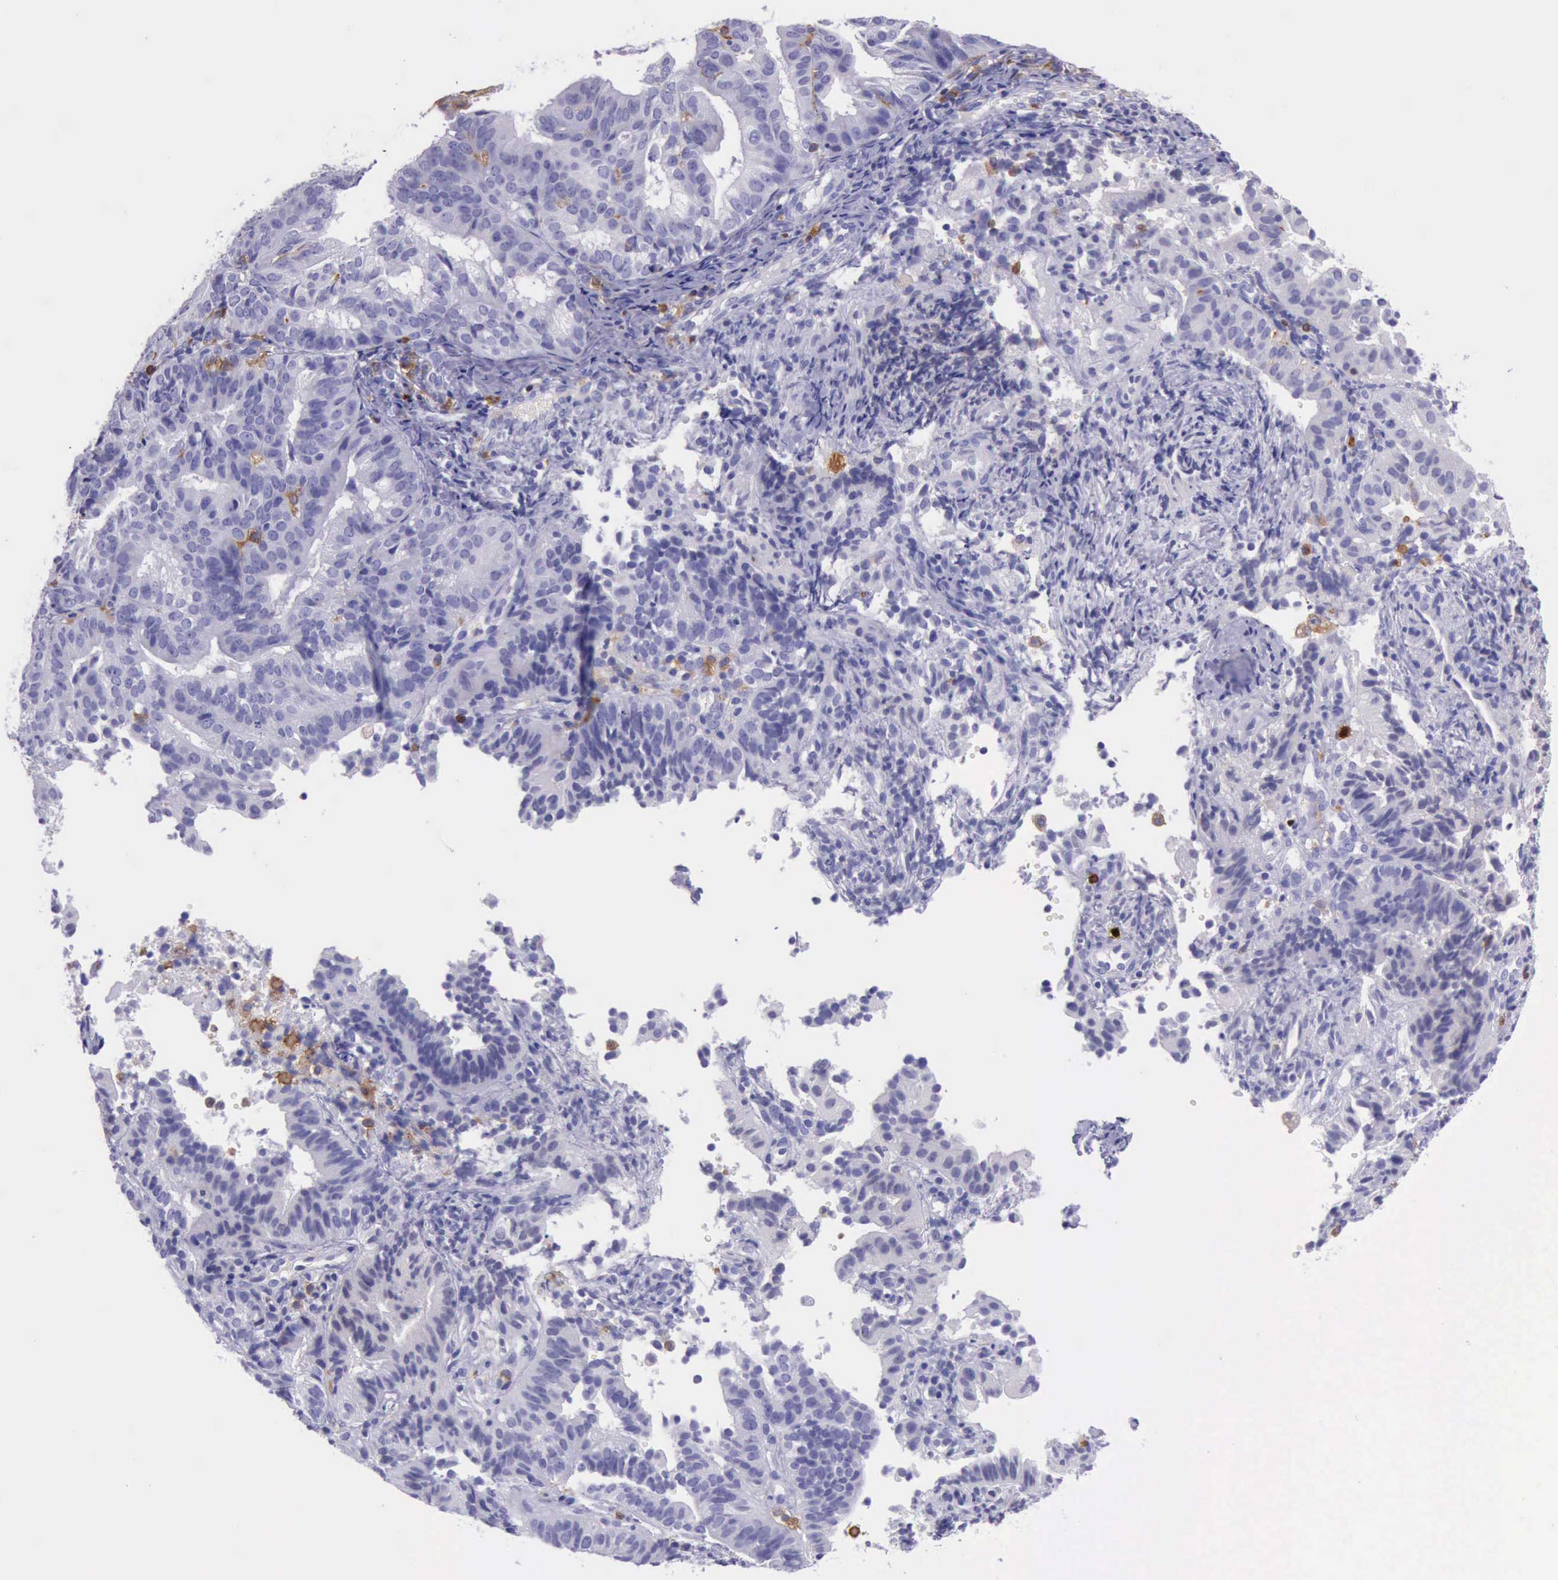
{"staining": {"intensity": "negative", "quantity": "none", "location": "none"}, "tissue": "cervical cancer", "cell_type": "Tumor cells", "image_type": "cancer", "snomed": [{"axis": "morphology", "description": "Adenocarcinoma, NOS"}, {"axis": "topography", "description": "Cervix"}], "caption": "Photomicrograph shows no significant protein positivity in tumor cells of cervical cancer. The staining was performed using DAB to visualize the protein expression in brown, while the nuclei were stained in blue with hematoxylin (Magnification: 20x).", "gene": "BTK", "patient": {"sex": "female", "age": 60}}